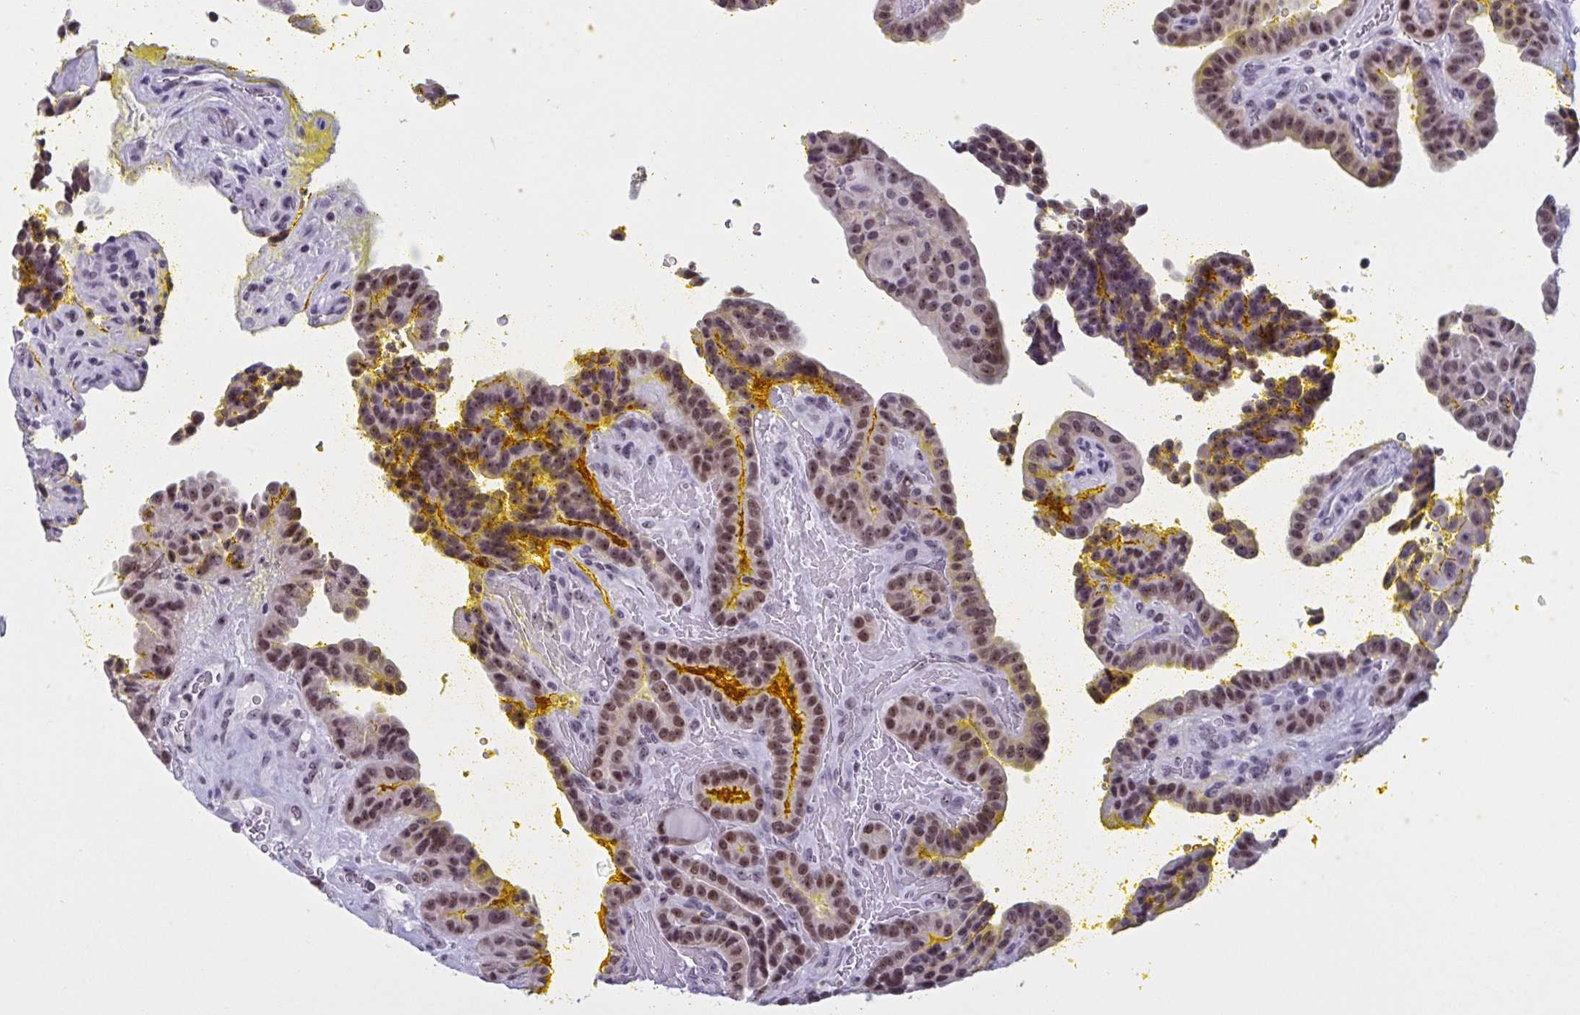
{"staining": {"intensity": "moderate", "quantity": ">75%", "location": "nuclear"}, "tissue": "thyroid cancer", "cell_type": "Tumor cells", "image_type": "cancer", "snomed": [{"axis": "morphology", "description": "Papillary adenocarcinoma, NOS"}, {"axis": "topography", "description": "Thyroid gland"}], "caption": "The micrograph demonstrates a brown stain indicating the presence of a protein in the nuclear of tumor cells in papillary adenocarcinoma (thyroid). (DAB IHC, brown staining for protein, blue staining for nuclei).", "gene": "TGM6", "patient": {"sex": "male", "age": 87}}